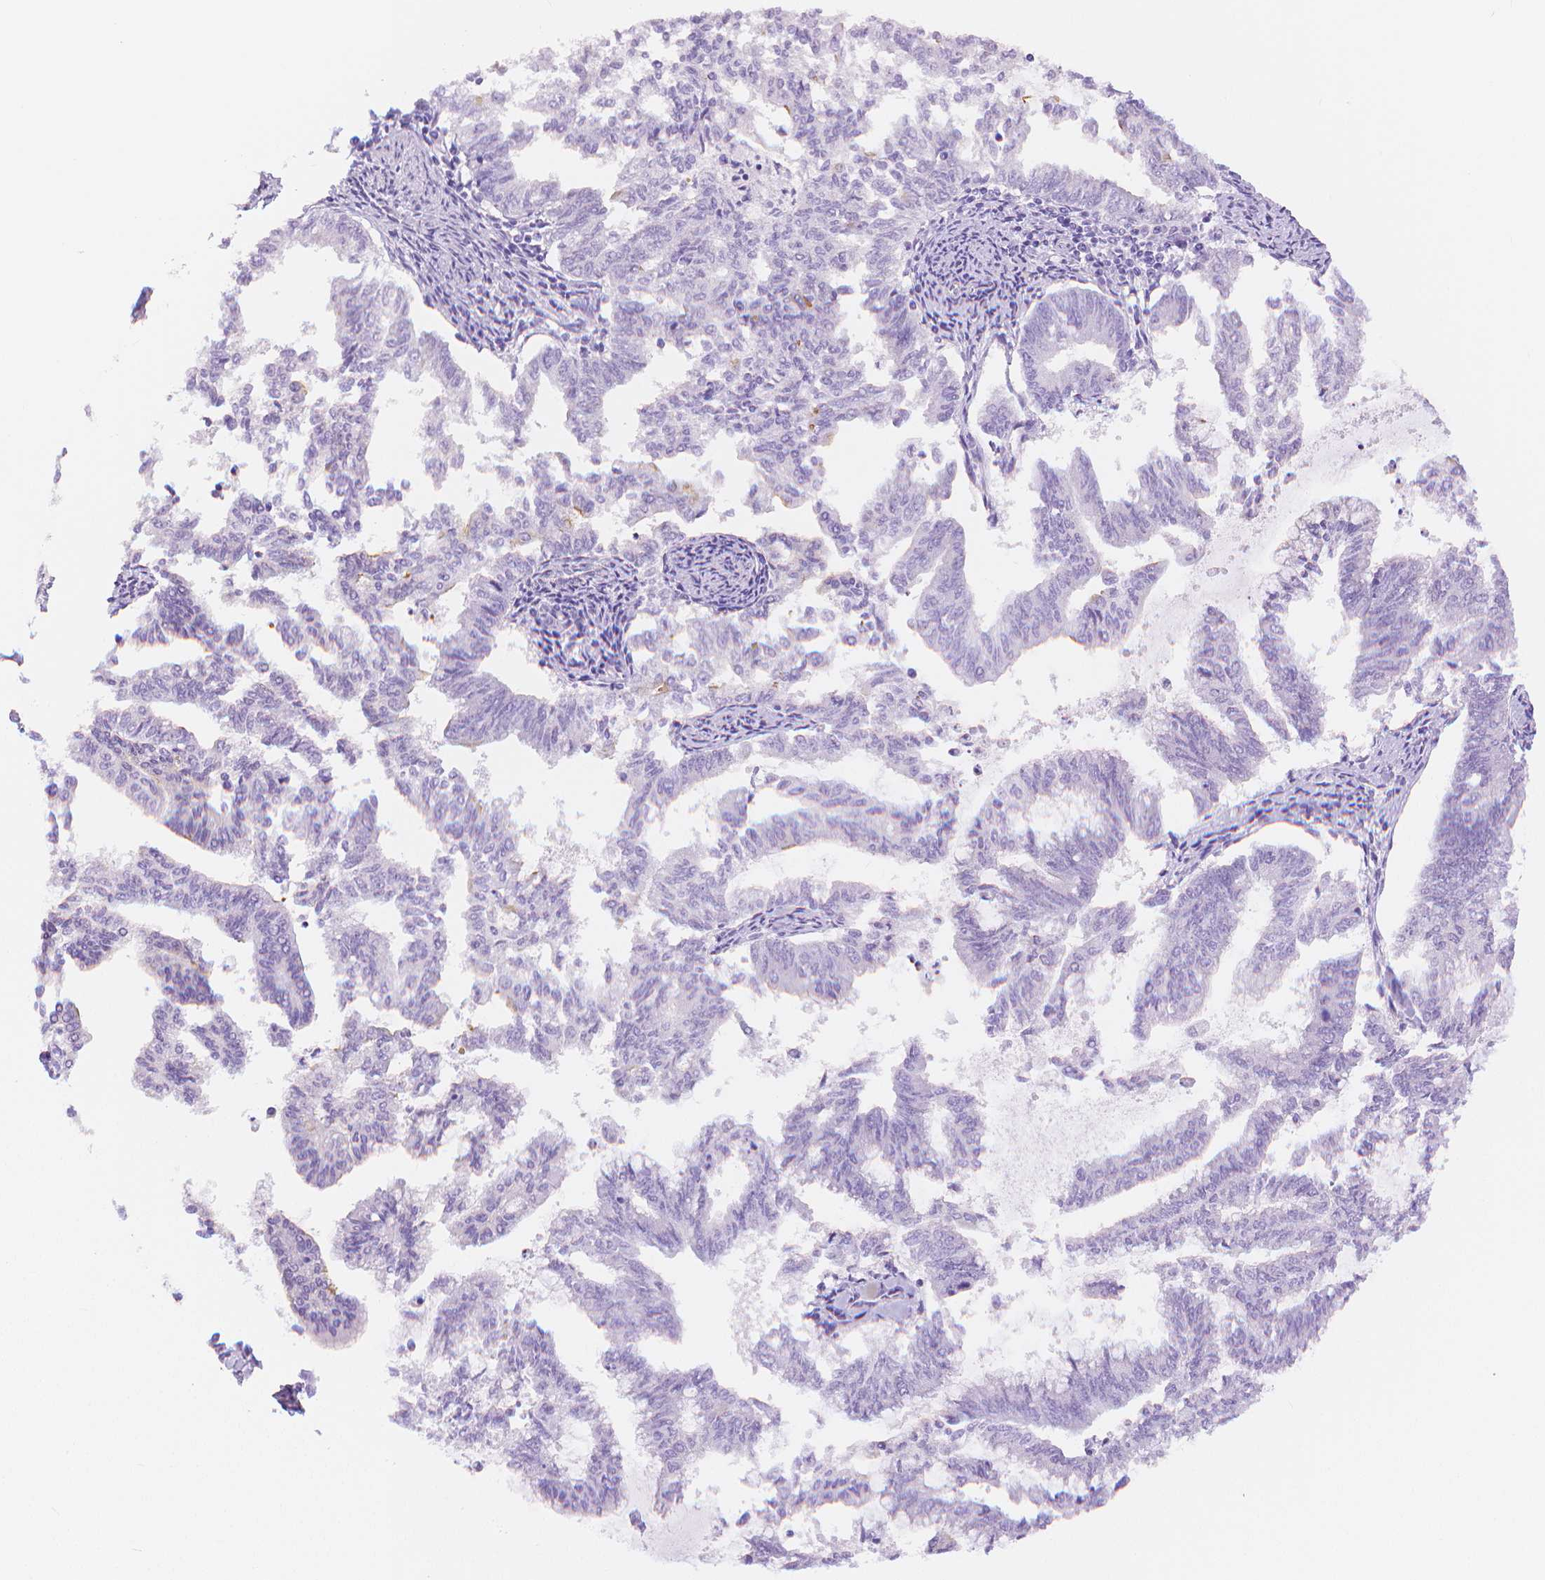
{"staining": {"intensity": "negative", "quantity": "none", "location": "none"}, "tissue": "endometrial cancer", "cell_type": "Tumor cells", "image_type": "cancer", "snomed": [{"axis": "morphology", "description": "Adenocarcinoma, NOS"}, {"axis": "topography", "description": "Endometrium"}], "caption": "The micrograph shows no significant staining in tumor cells of endometrial cancer.", "gene": "SLC27A5", "patient": {"sex": "female", "age": 79}}